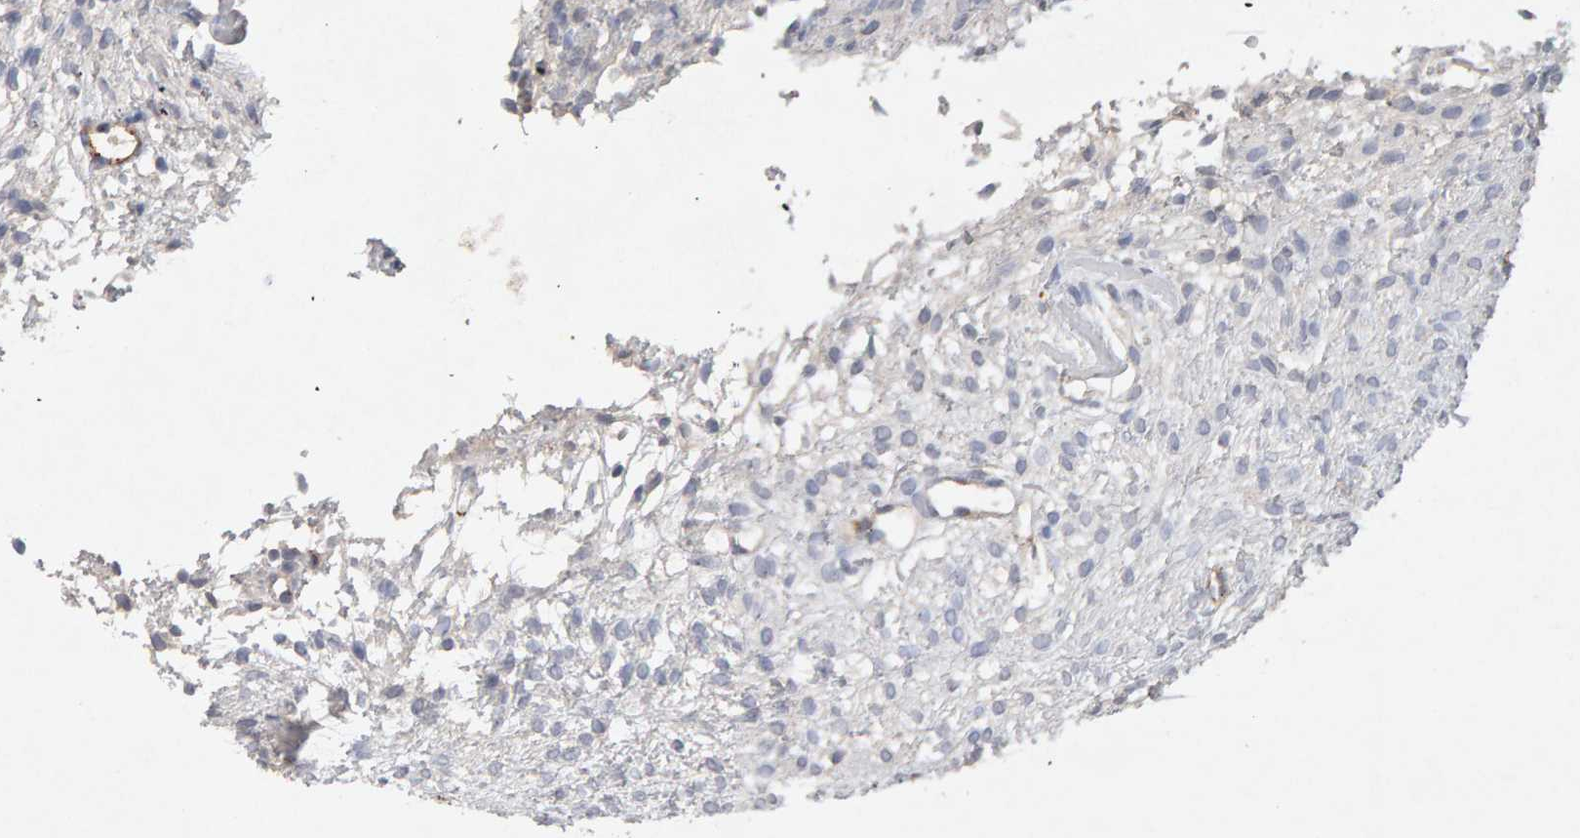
{"staining": {"intensity": "negative", "quantity": "none", "location": "none"}, "tissue": "ovary", "cell_type": "Ovarian stroma cells", "image_type": "normal", "snomed": [{"axis": "morphology", "description": "Normal tissue, NOS"}, {"axis": "morphology", "description": "Cyst, NOS"}, {"axis": "topography", "description": "Ovary"}], "caption": "The image shows no significant staining in ovarian stroma cells of ovary.", "gene": "PTPRM", "patient": {"sex": "female", "age": 18}}